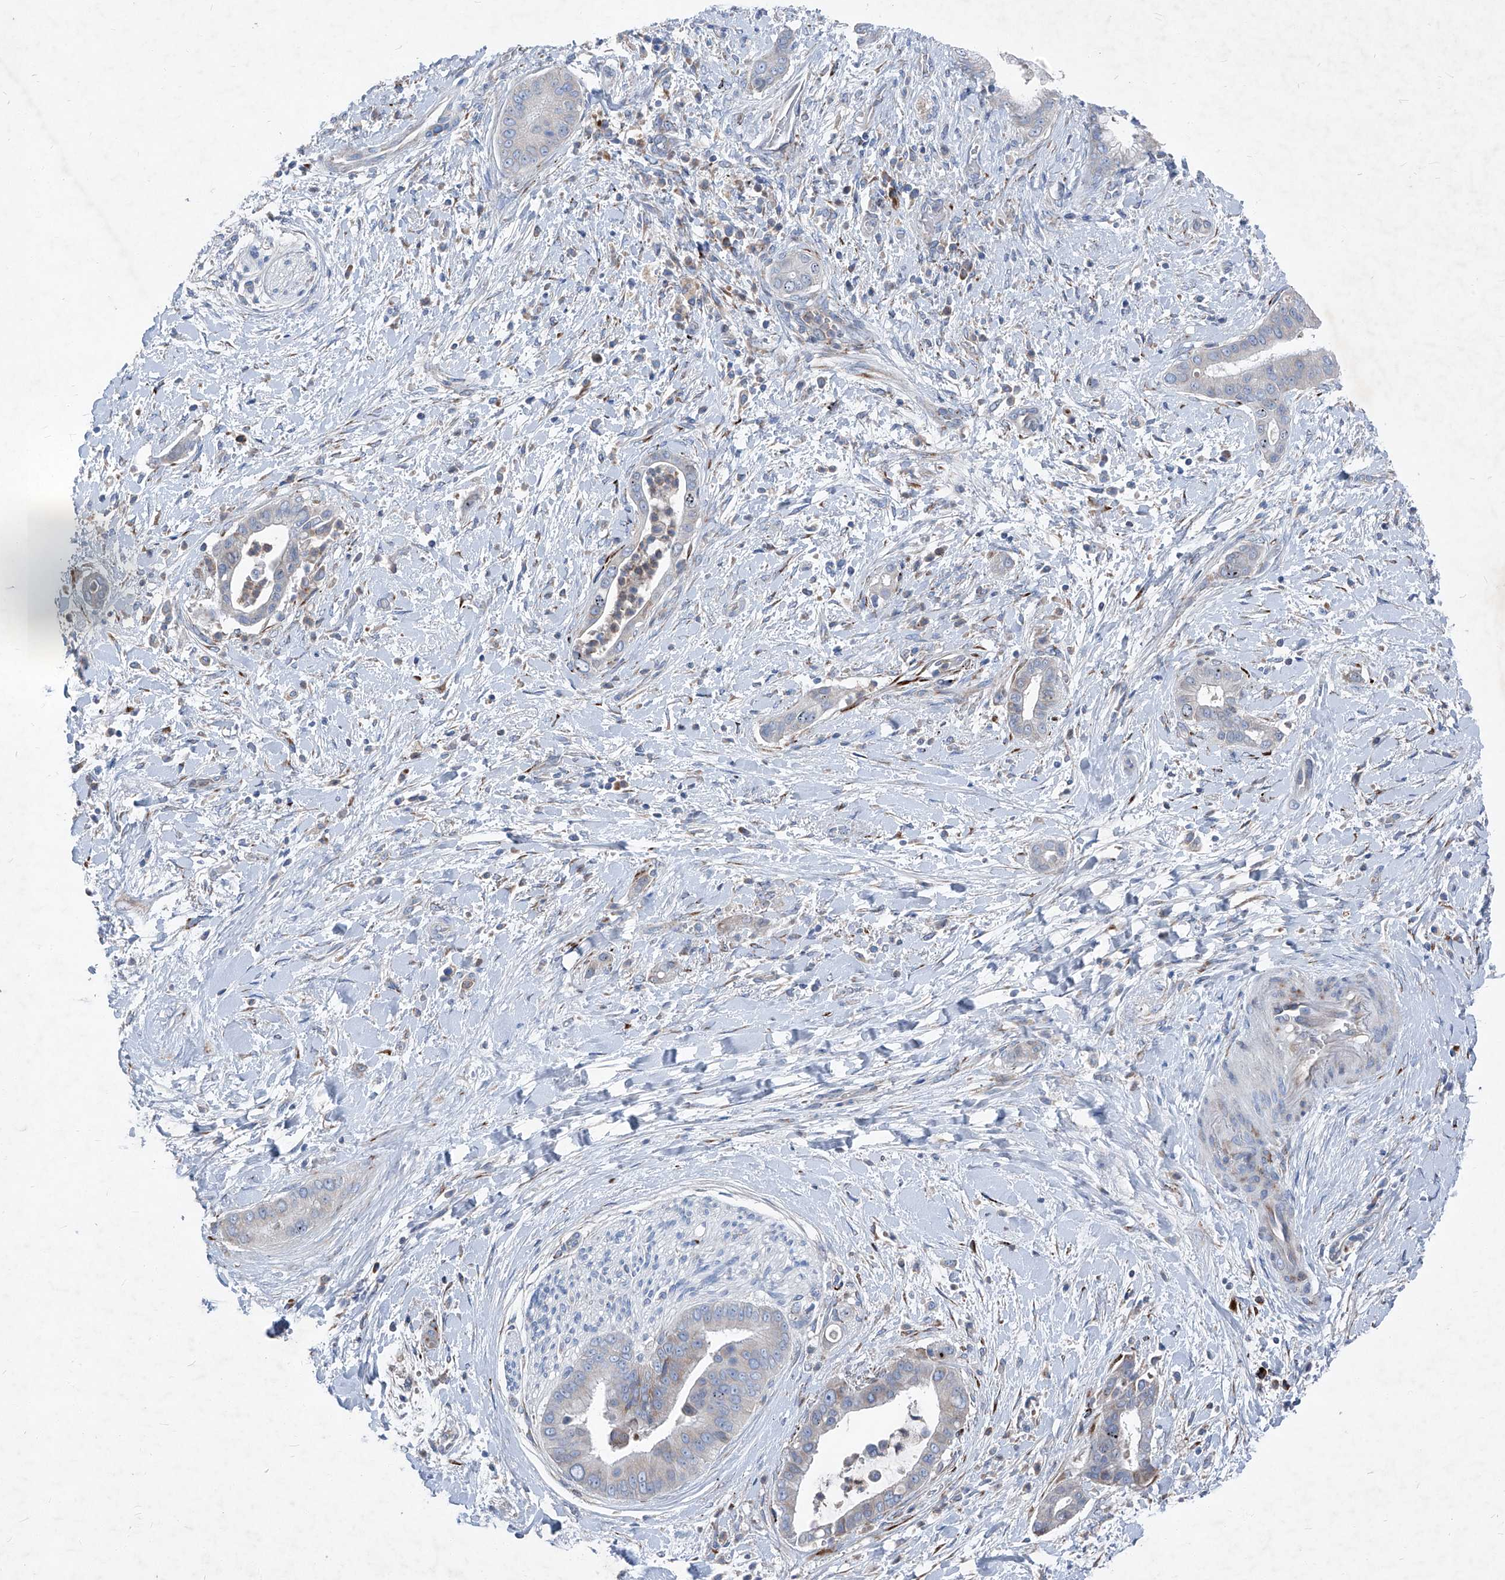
{"staining": {"intensity": "moderate", "quantity": "<25%", "location": "cytoplasmic/membranous"}, "tissue": "liver cancer", "cell_type": "Tumor cells", "image_type": "cancer", "snomed": [{"axis": "morphology", "description": "Cholangiocarcinoma"}, {"axis": "topography", "description": "Liver"}], "caption": "The histopathology image demonstrates staining of liver cancer, revealing moderate cytoplasmic/membranous protein expression (brown color) within tumor cells.", "gene": "IFI27", "patient": {"sex": "female", "age": 54}}